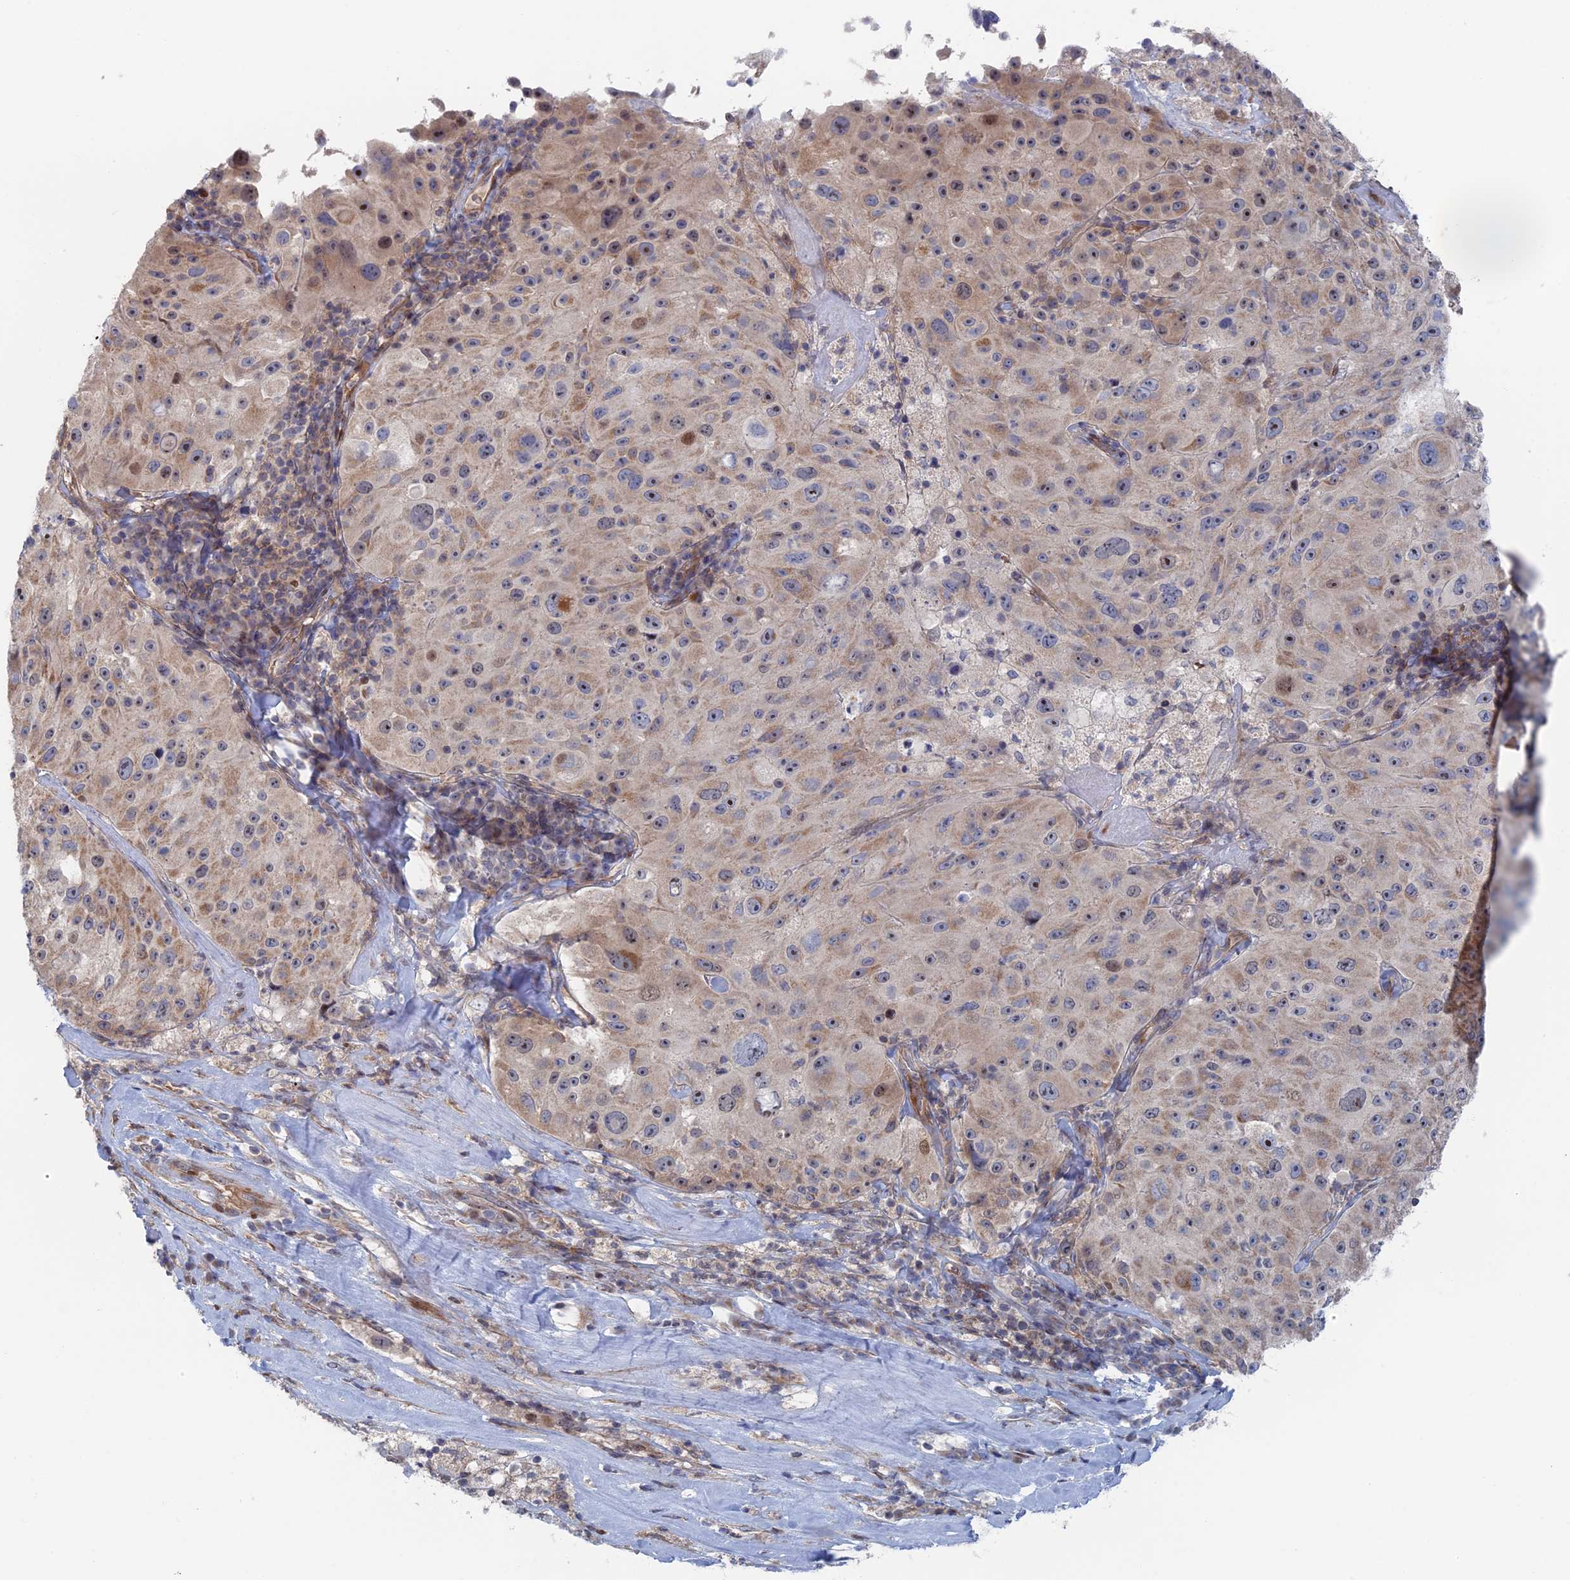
{"staining": {"intensity": "weak", "quantity": "25%-75%", "location": "cytoplasmic/membranous,nuclear"}, "tissue": "melanoma", "cell_type": "Tumor cells", "image_type": "cancer", "snomed": [{"axis": "morphology", "description": "Malignant melanoma, Metastatic site"}, {"axis": "topography", "description": "Lymph node"}], "caption": "High-power microscopy captured an immunohistochemistry (IHC) image of melanoma, revealing weak cytoplasmic/membranous and nuclear staining in about 25%-75% of tumor cells.", "gene": "IL7", "patient": {"sex": "male", "age": 62}}